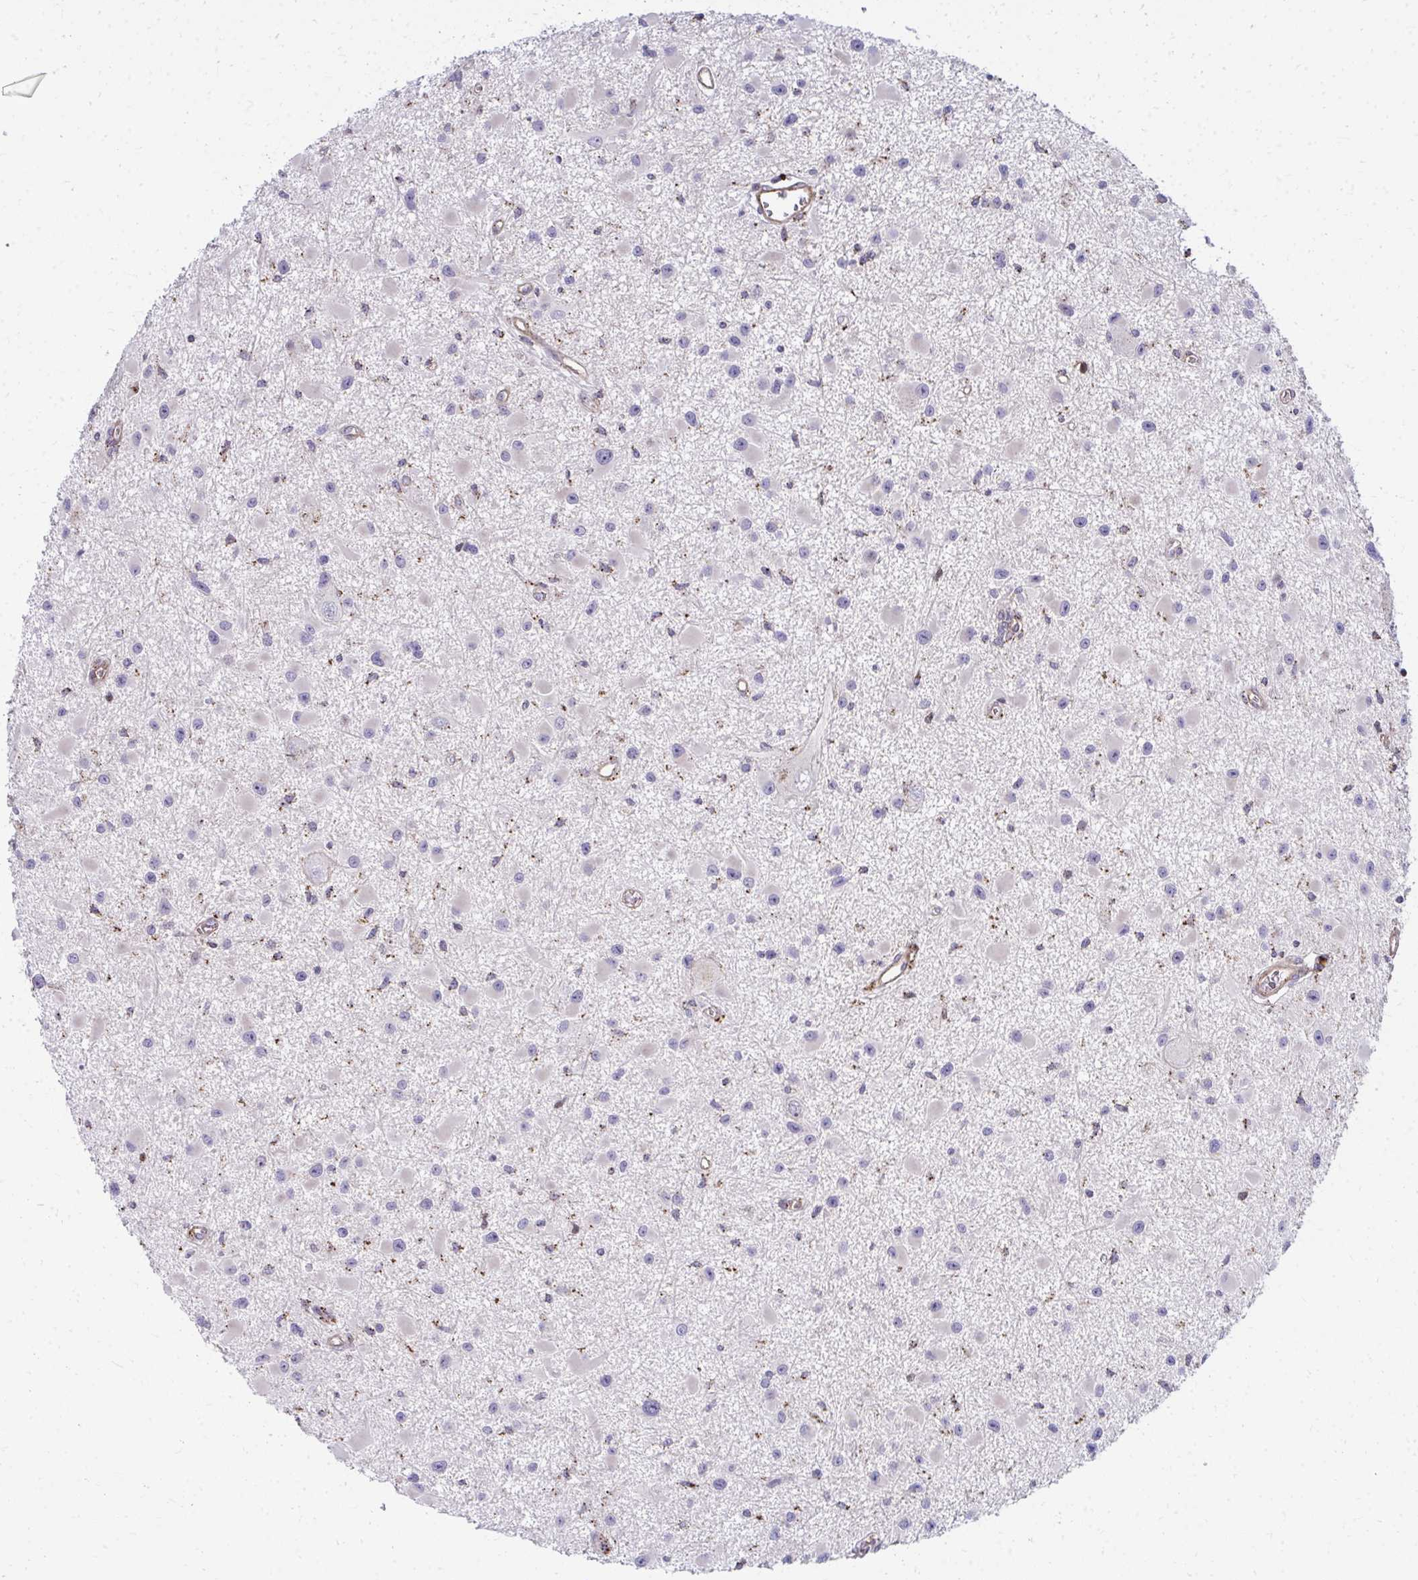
{"staining": {"intensity": "negative", "quantity": "none", "location": "none"}, "tissue": "glioma", "cell_type": "Tumor cells", "image_type": "cancer", "snomed": [{"axis": "morphology", "description": "Glioma, malignant, High grade"}, {"axis": "topography", "description": "Brain"}], "caption": "There is no significant positivity in tumor cells of malignant high-grade glioma. (Immunohistochemistry (ihc), brightfield microscopy, high magnification).", "gene": "LRRC4B", "patient": {"sex": "male", "age": 54}}